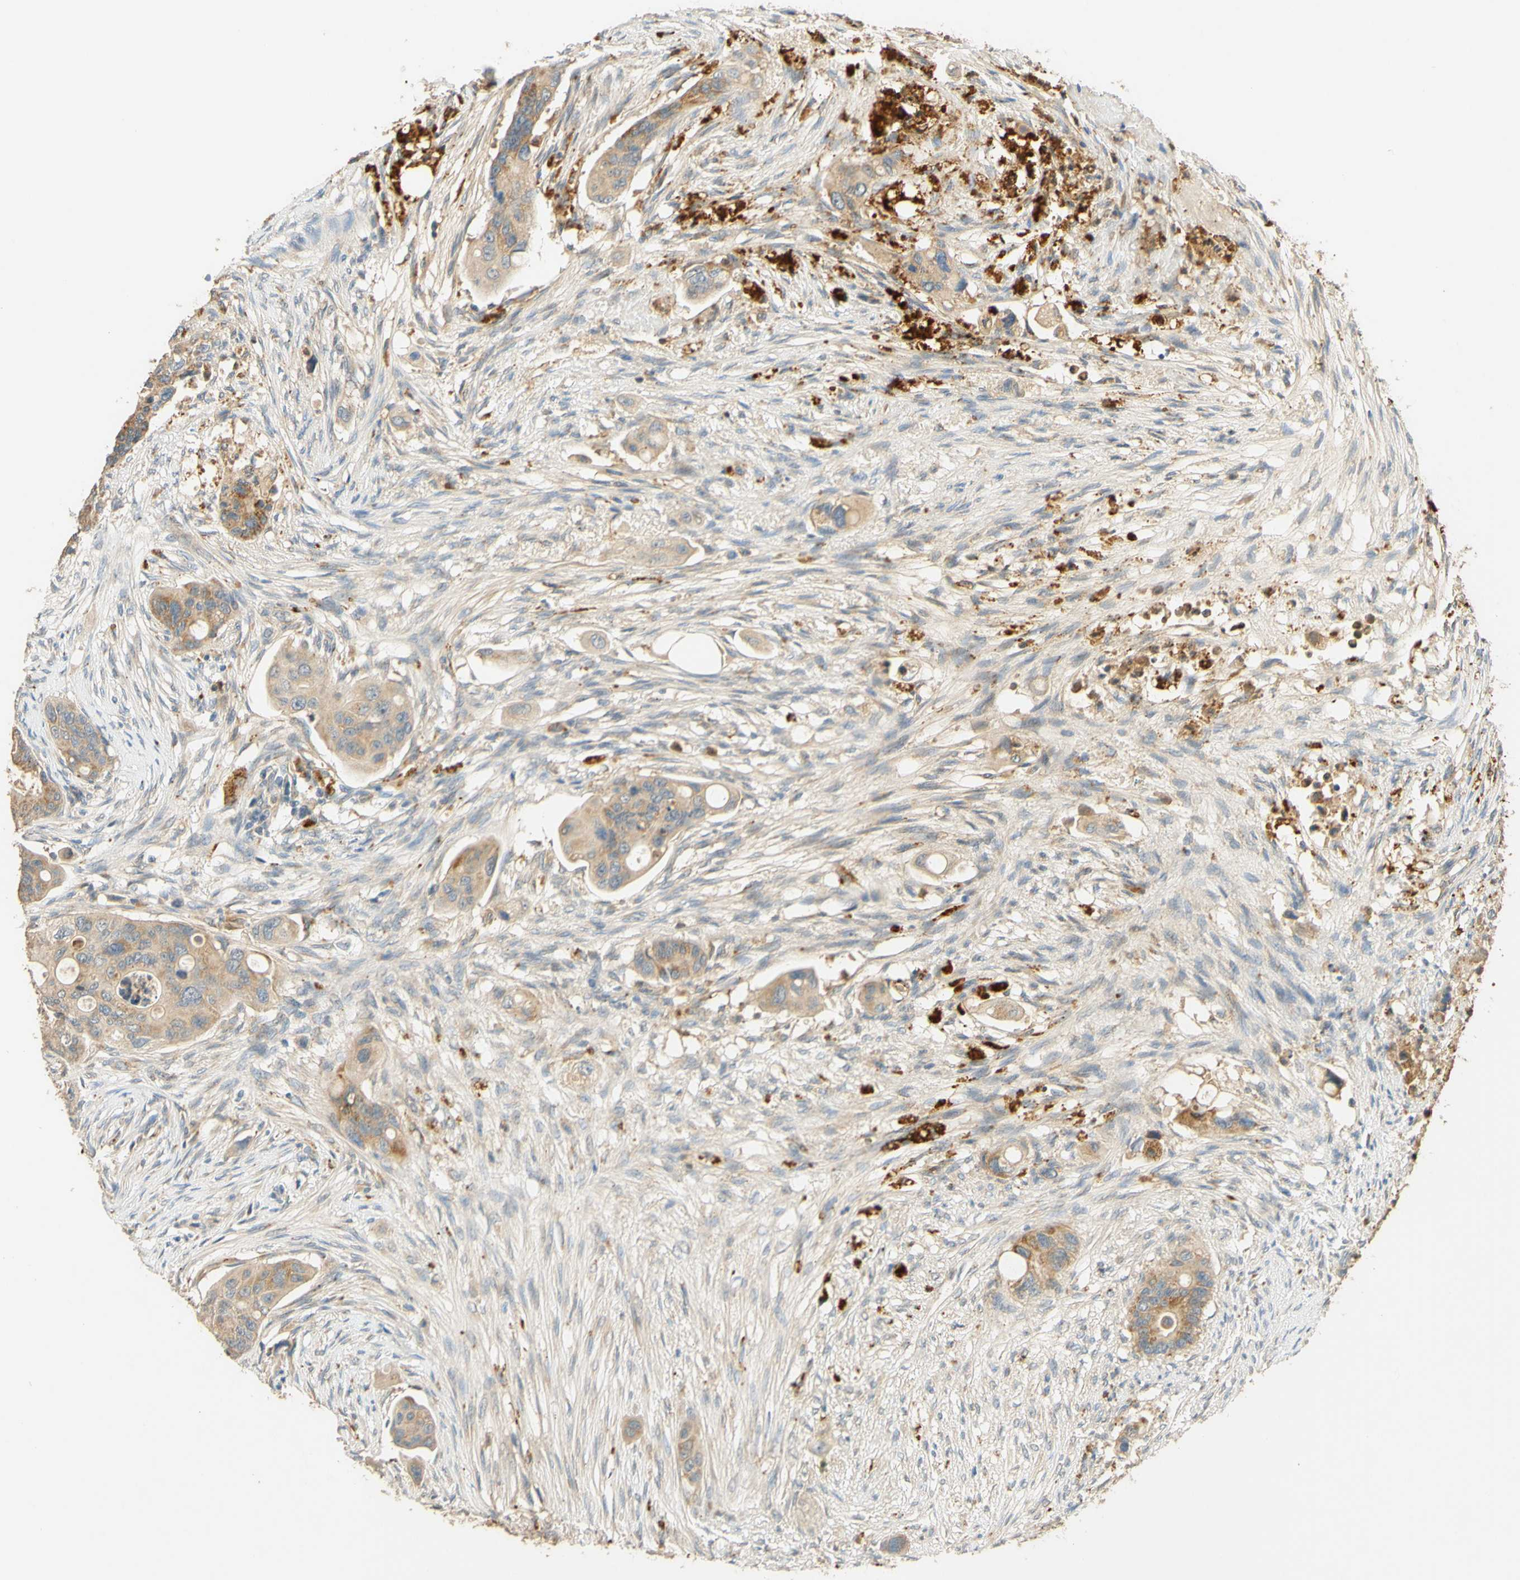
{"staining": {"intensity": "moderate", "quantity": ">75%", "location": "cytoplasmic/membranous"}, "tissue": "colorectal cancer", "cell_type": "Tumor cells", "image_type": "cancer", "snomed": [{"axis": "morphology", "description": "Adenocarcinoma, NOS"}, {"axis": "topography", "description": "Colon"}], "caption": "IHC micrograph of human colorectal adenocarcinoma stained for a protein (brown), which shows medium levels of moderate cytoplasmic/membranous staining in approximately >75% of tumor cells.", "gene": "ENTREP2", "patient": {"sex": "female", "age": 57}}